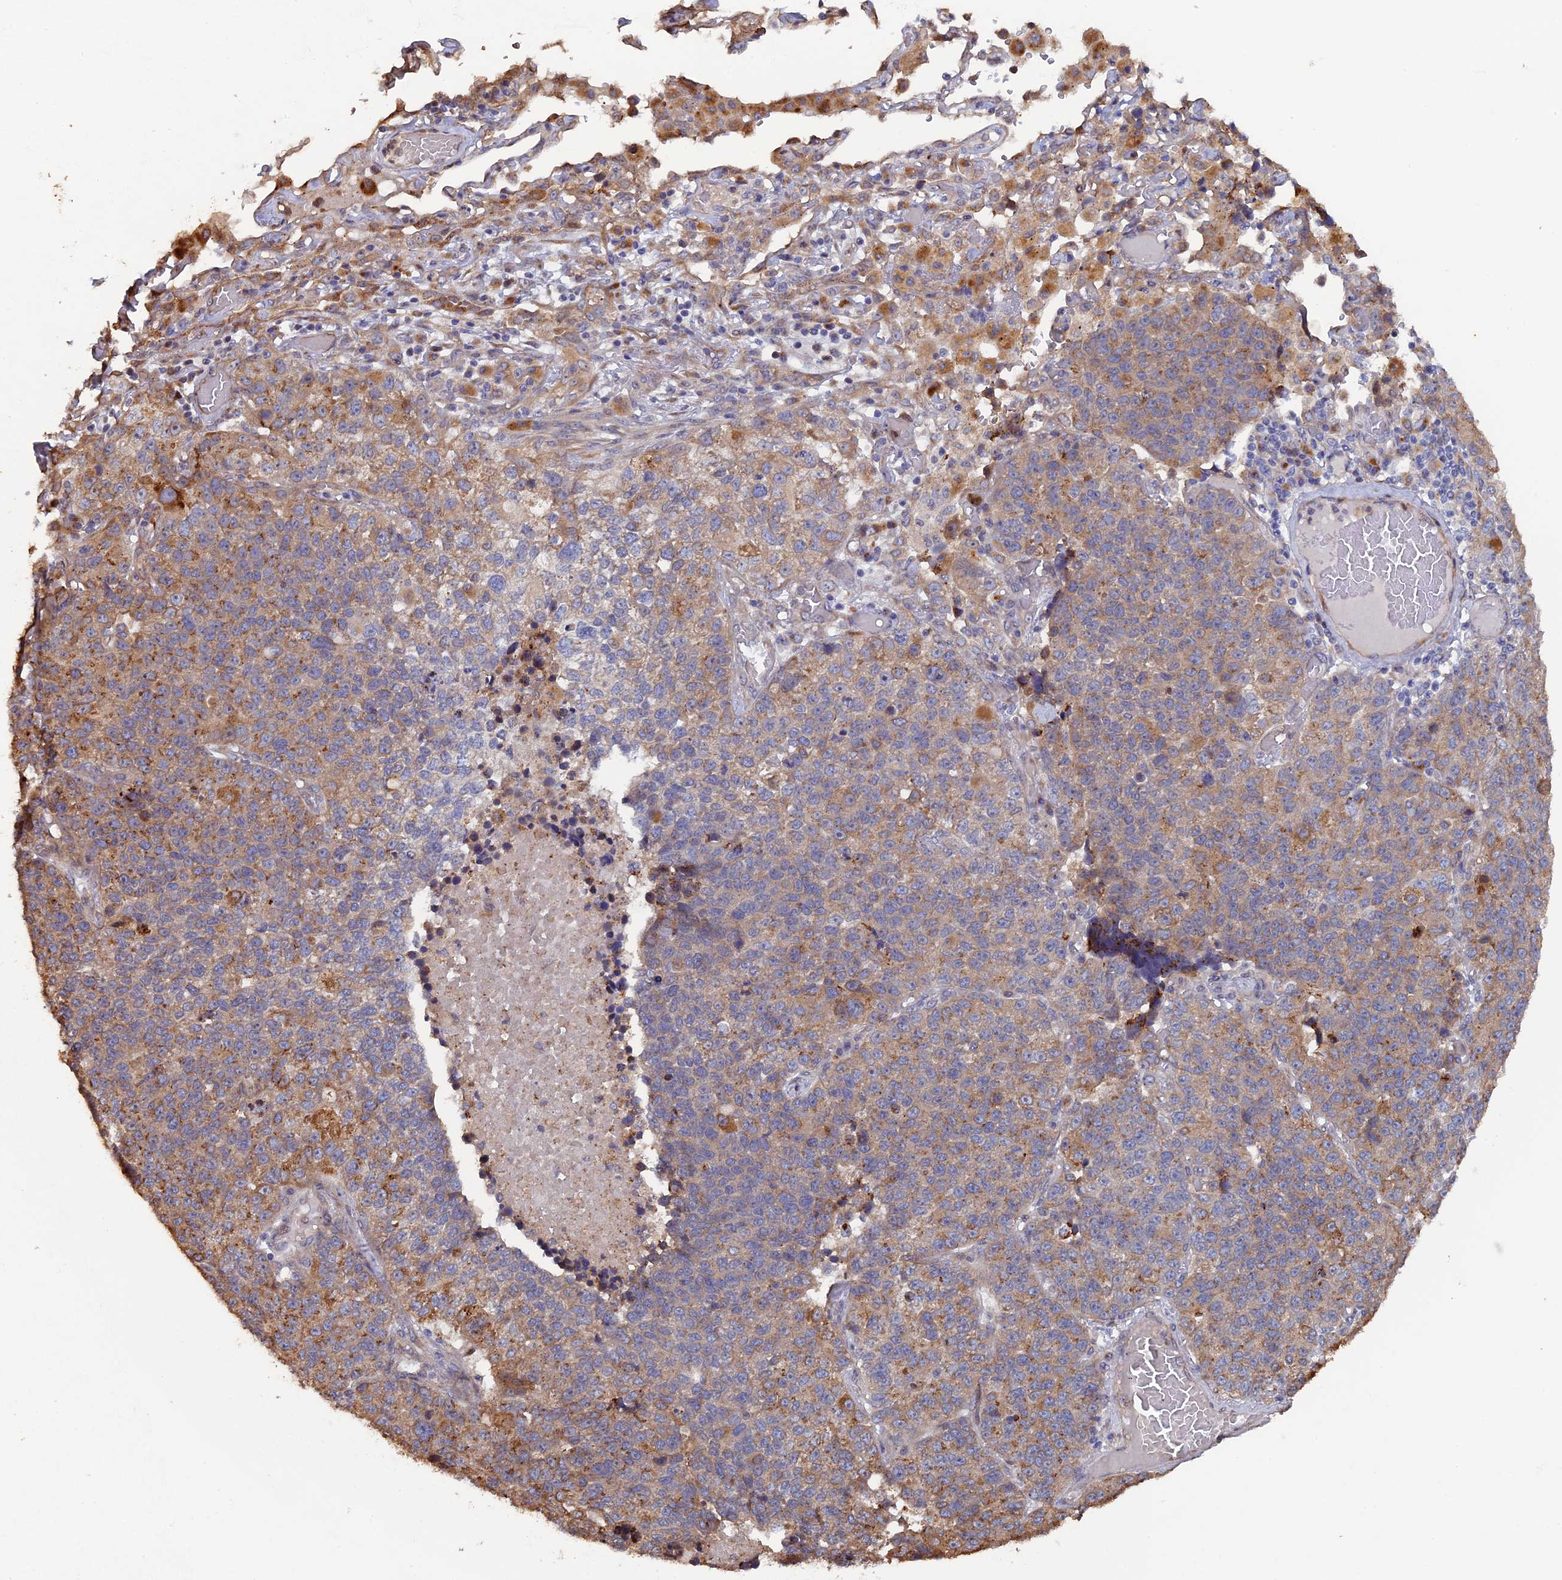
{"staining": {"intensity": "moderate", "quantity": "25%-75%", "location": "cytoplasmic/membranous"}, "tissue": "lung cancer", "cell_type": "Tumor cells", "image_type": "cancer", "snomed": [{"axis": "morphology", "description": "Adenocarcinoma, NOS"}, {"axis": "topography", "description": "Lung"}], "caption": "DAB (3,3'-diaminobenzidine) immunohistochemical staining of human lung adenocarcinoma reveals moderate cytoplasmic/membranous protein expression in about 25%-75% of tumor cells. Nuclei are stained in blue.", "gene": "VPS37C", "patient": {"sex": "male", "age": 49}}